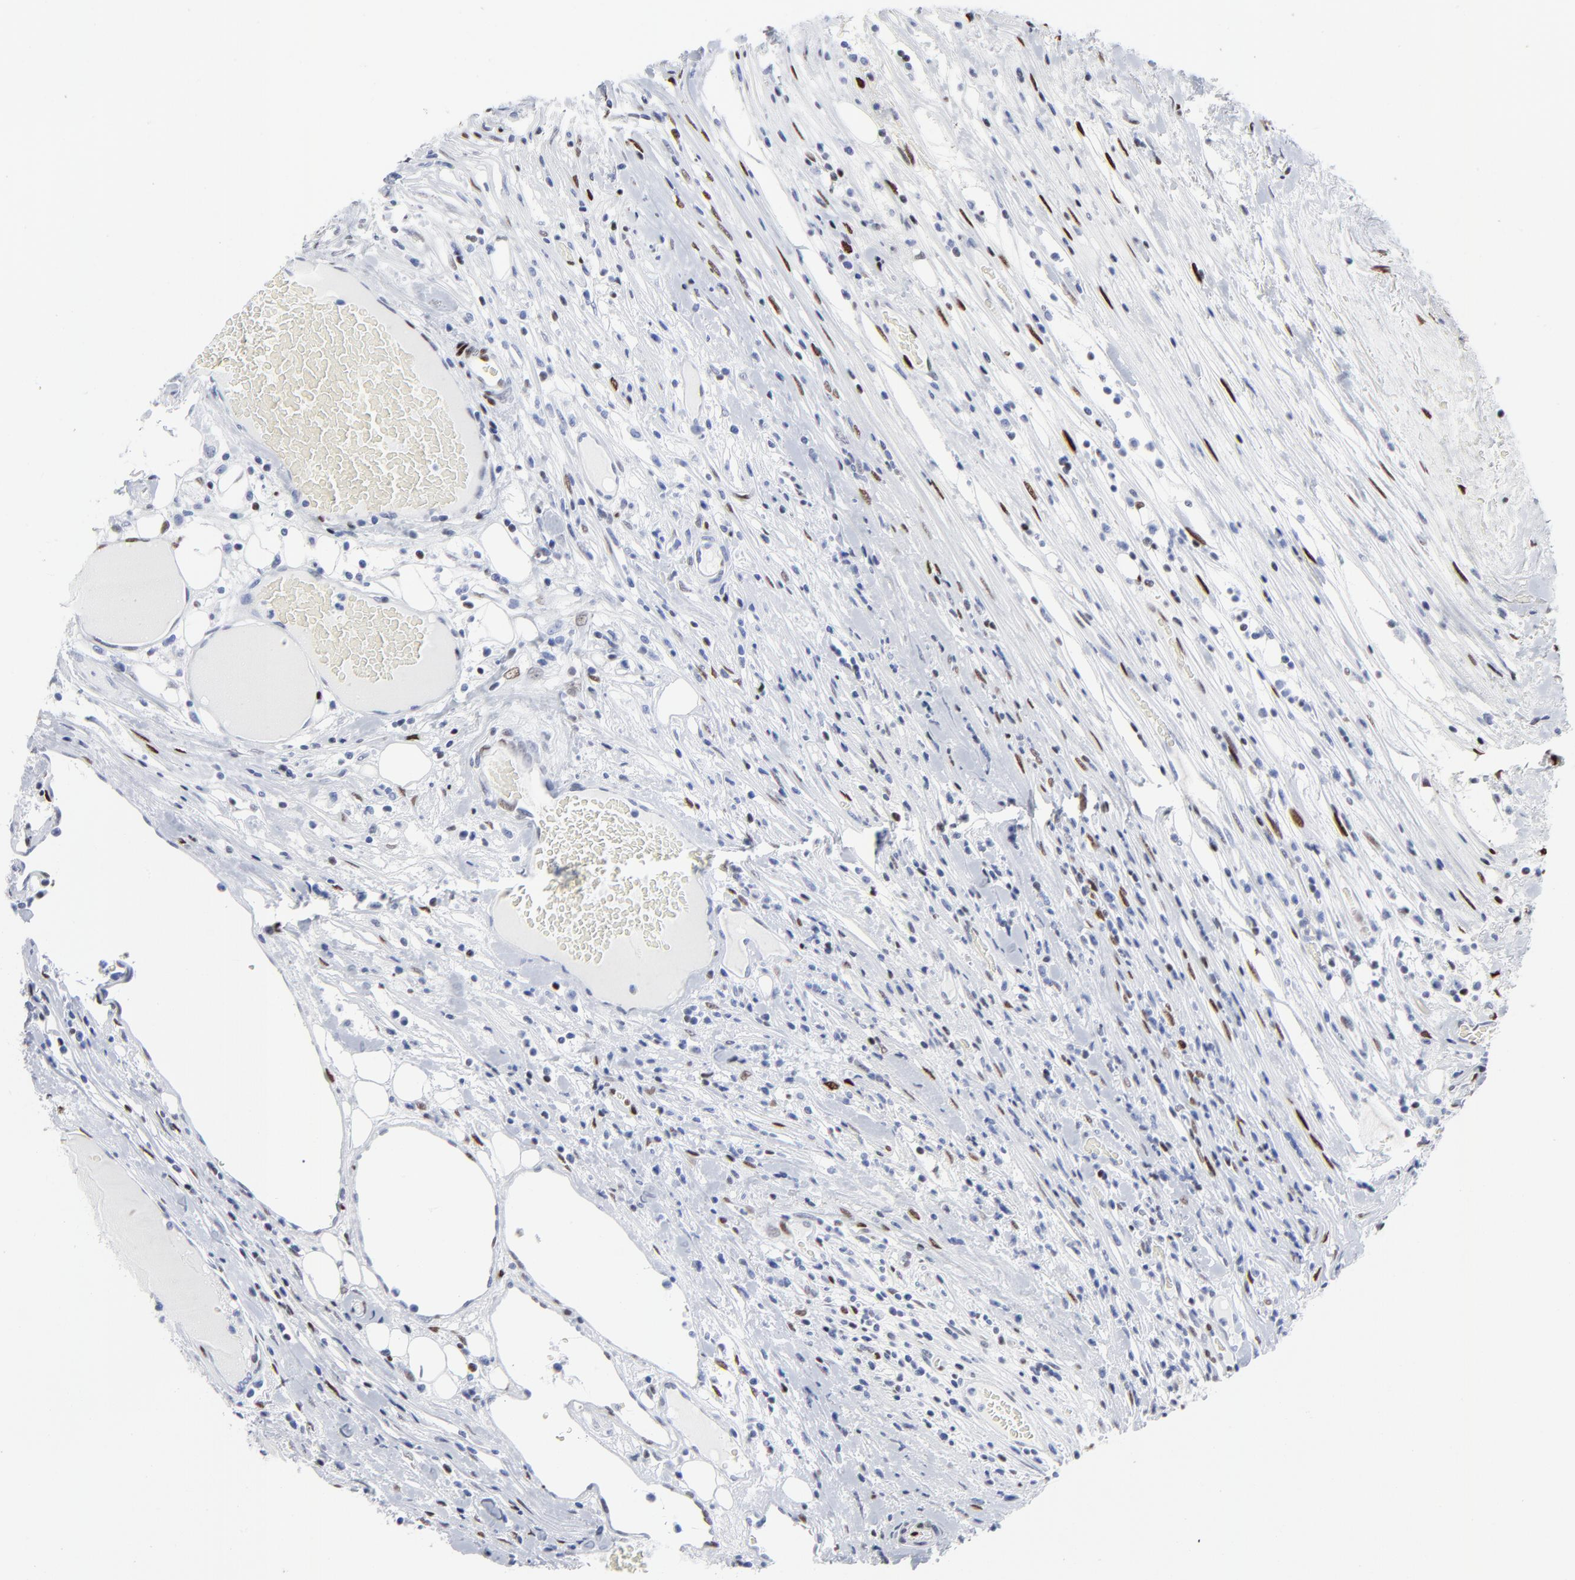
{"staining": {"intensity": "moderate", "quantity": "25%-75%", "location": "nuclear"}, "tissue": "colorectal cancer", "cell_type": "Tumor cells", "image_type": "cancer", "snomed": [{"axis": "morphology", "description": "Adenocarcinoma, NOS"}, {"axis": "topography", "description": "Colon"}], "caption": "IHC histopathology image of human colorectal cancer (adenocarcinoma) stained for a protein (brown), which exhibits medium levels of moderate nuclear staining in approximately 25%-75% of tumor cells.", "gene": "JUN", "patient": {"sex": "female", "age": 53}}